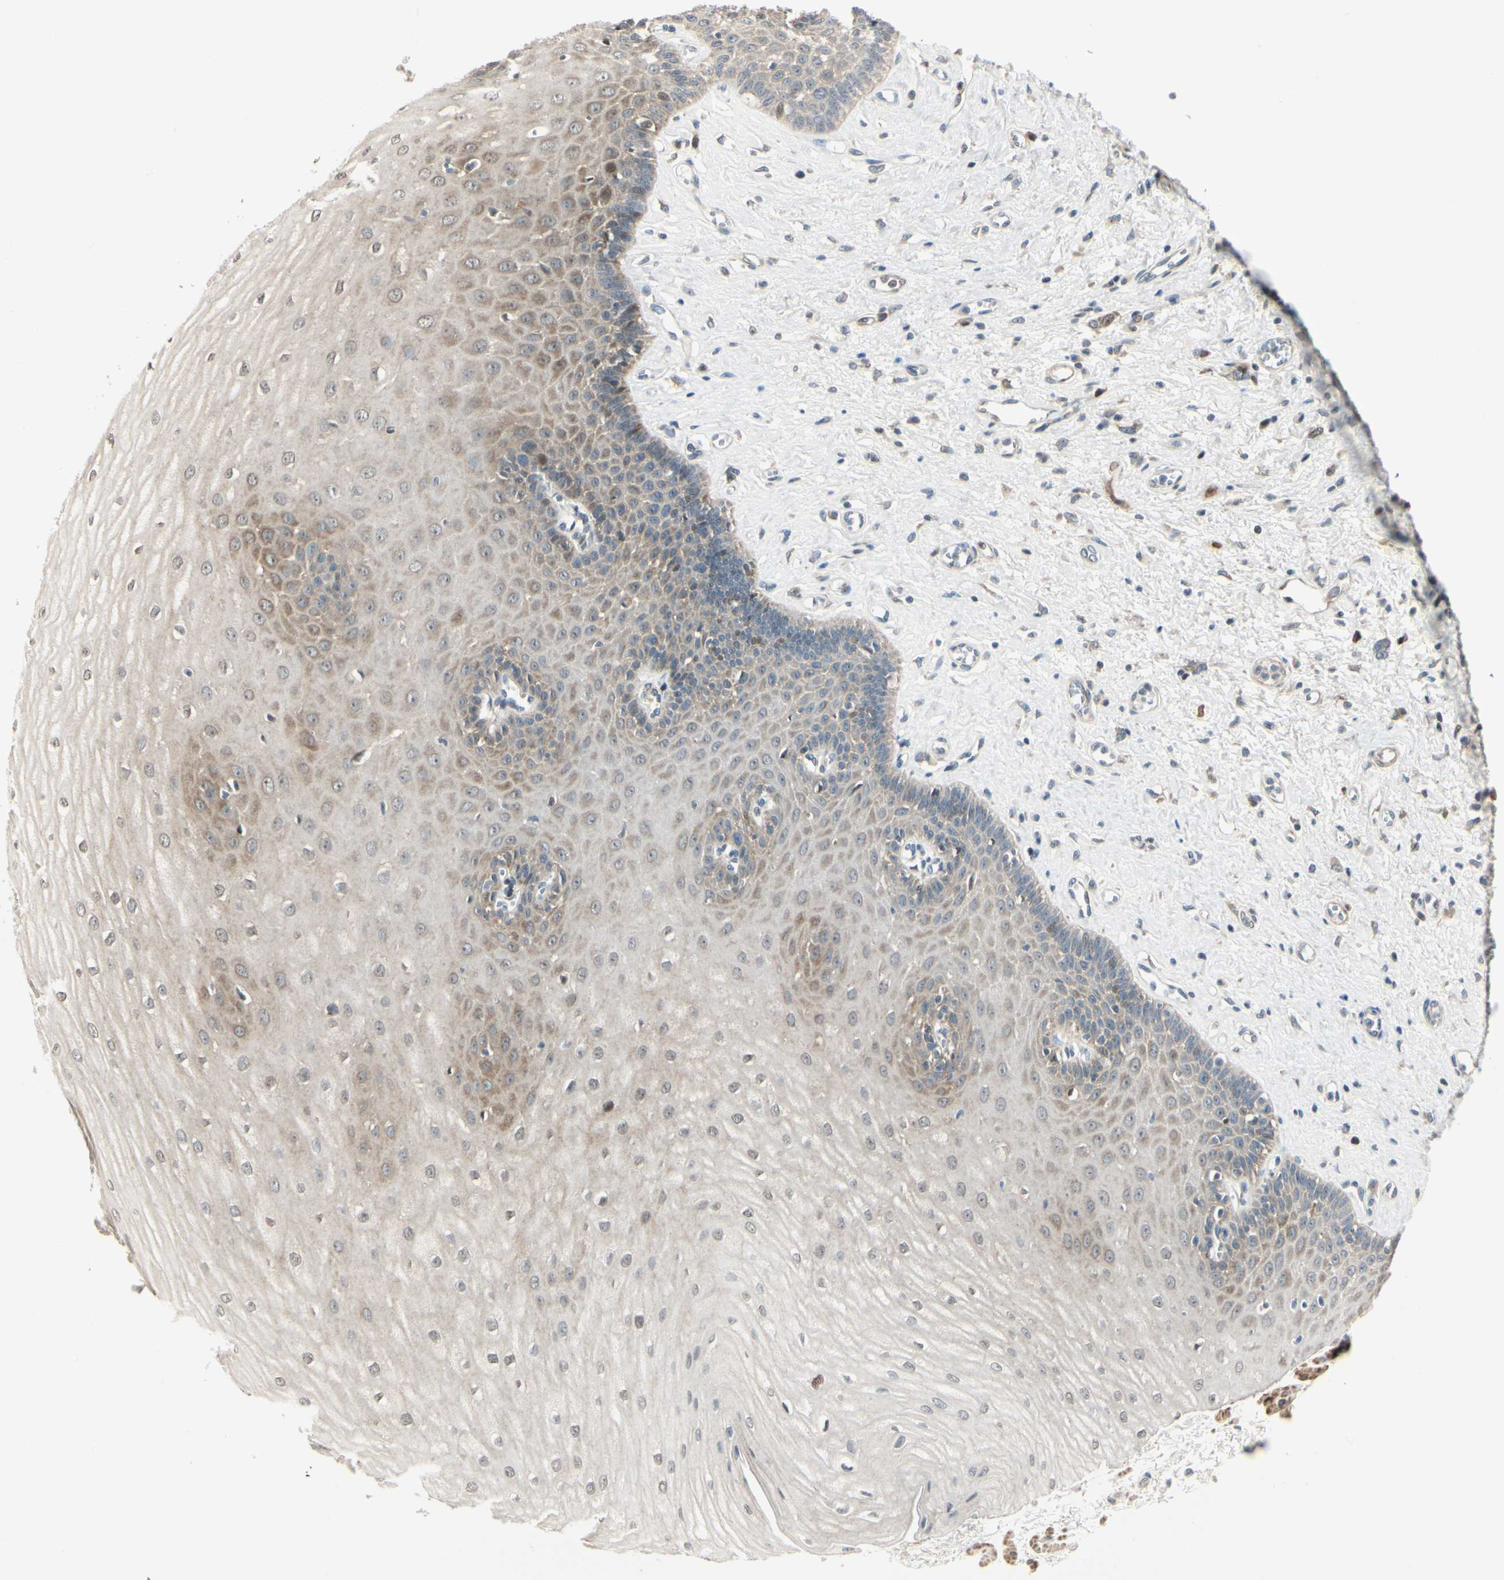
{"staining": {"intensity": "moderate", "quantity": ">75%", "location": "cytoplasmic/membranous"}, "tissue": "esophagus", "cell_type": "Squamous epithelial cells", "image_type": "normal", "snomed": [{"axis": "morphology", "description": "Normal tissue, NOS"}, {"axis": "morphology", "description": "Squamous cell carcinoma, NOS"}, {"axis": "topography", "description": "Esophagus"}], "caption": "Immunohistochemistry (IHC) micrograph of normal esophagus stained for a protein (brown), which reveals medium levels of moderate cytoplasmic/membranous positivity in approximately >75% of squamous epithelial cells.", "gene": "P4HA3", "patient": {"sex": "male", "age": 65}}